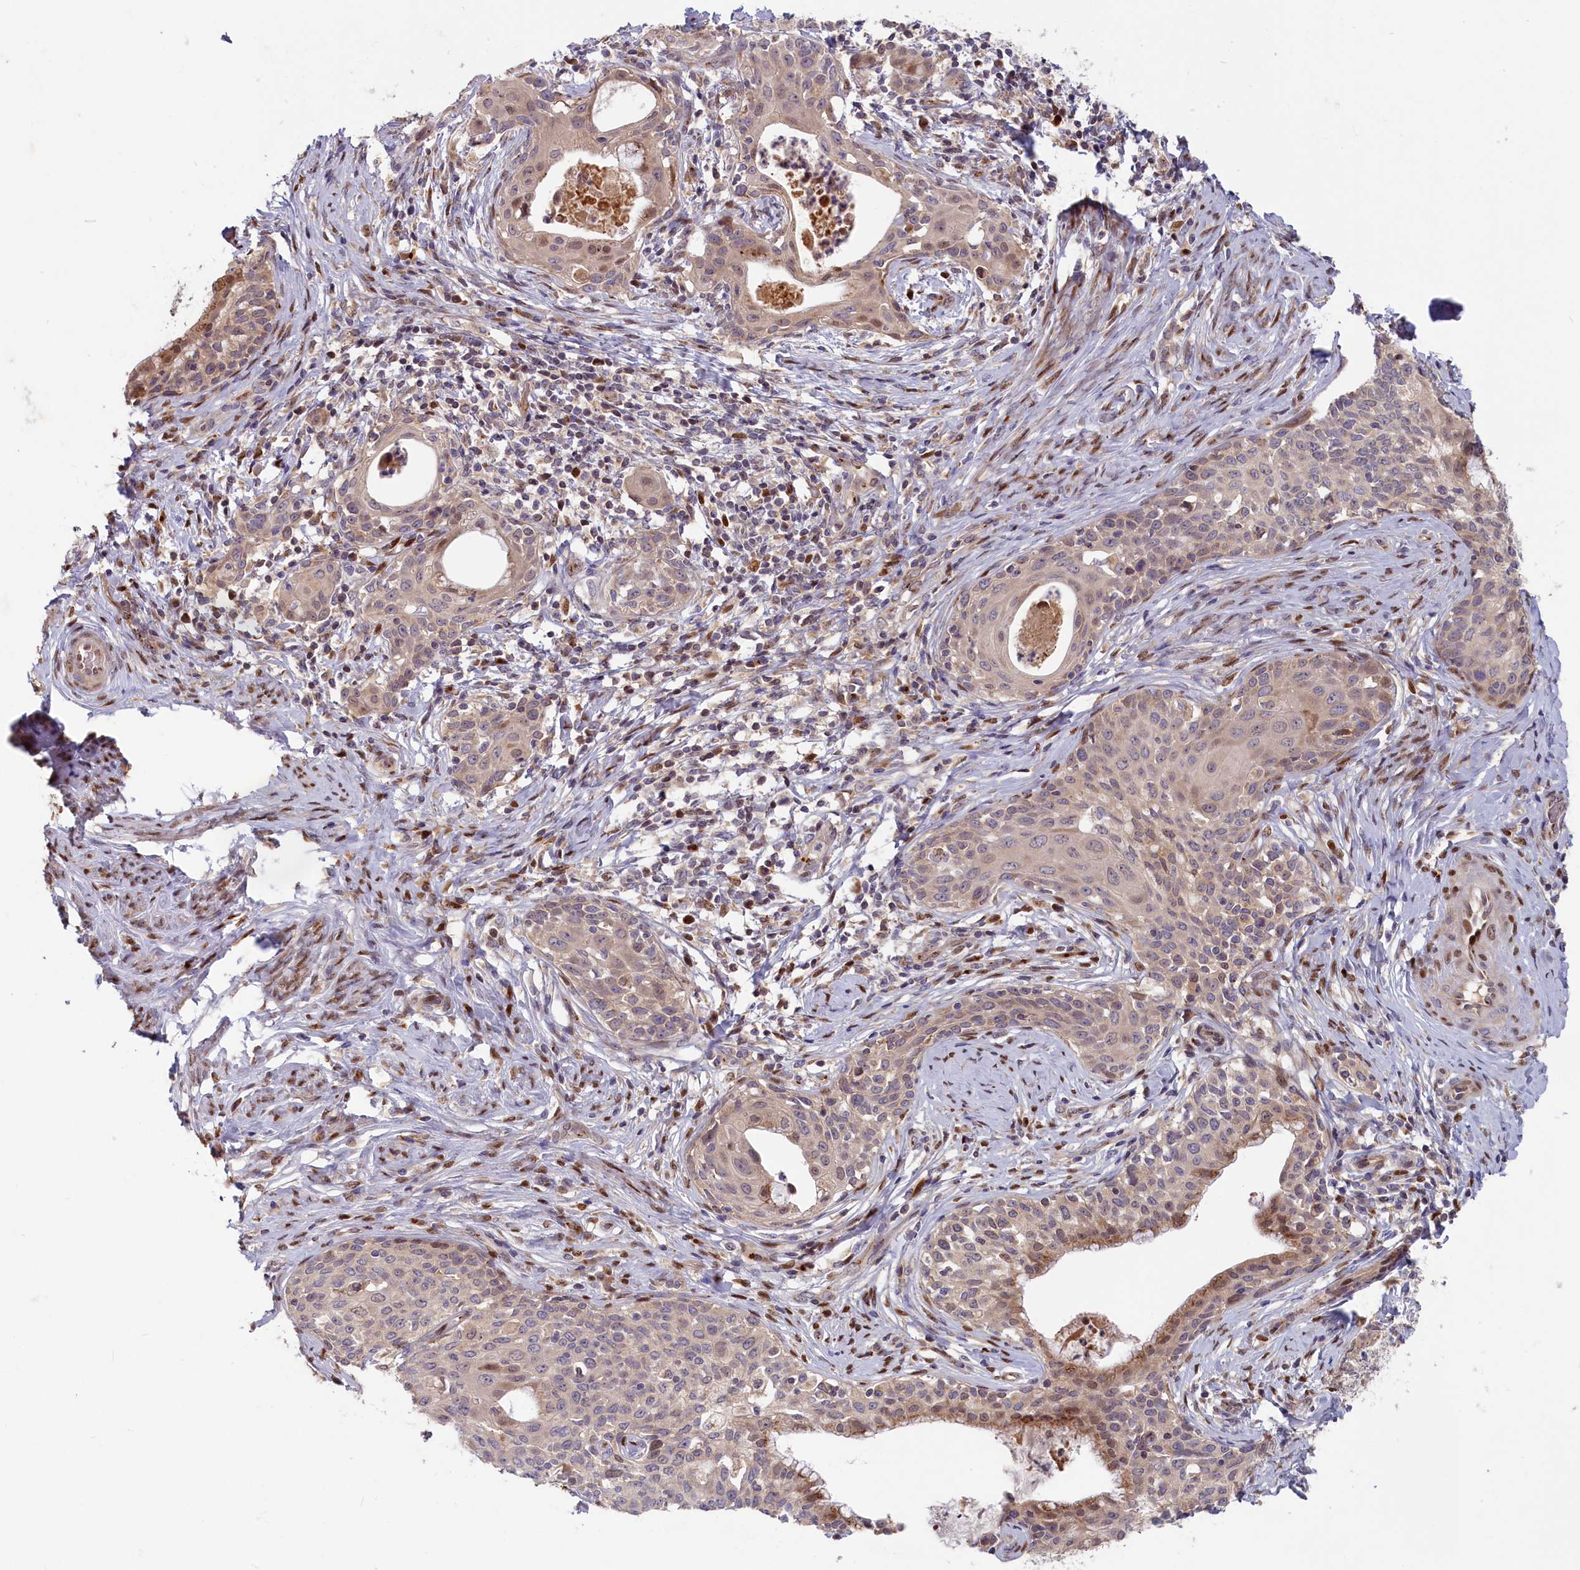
{"staining": {"intensity": "weak", "quantity": "<25%", "location": "cytoplasmic/membranous,nuclear"}, "tissue": "cervical cancer", "cell_type": "Tumor cells", "image_type": "cancer", "snomed": [{"axis": "morphology", "description": "Squamous cell carcinoma, NOS"}, {"axis": "morphology", "description": "Adenocarcinoma, NOS"}, {"axis": "topography", "description": "Cervix"}], "caption": "This is an immunohistochemistry histopathology image of cervical cancer (adenocarcinoma). There is no positivity in tumor cells.", "gene": "CHST12", "patient": {"sex": "female", "age": 52}}